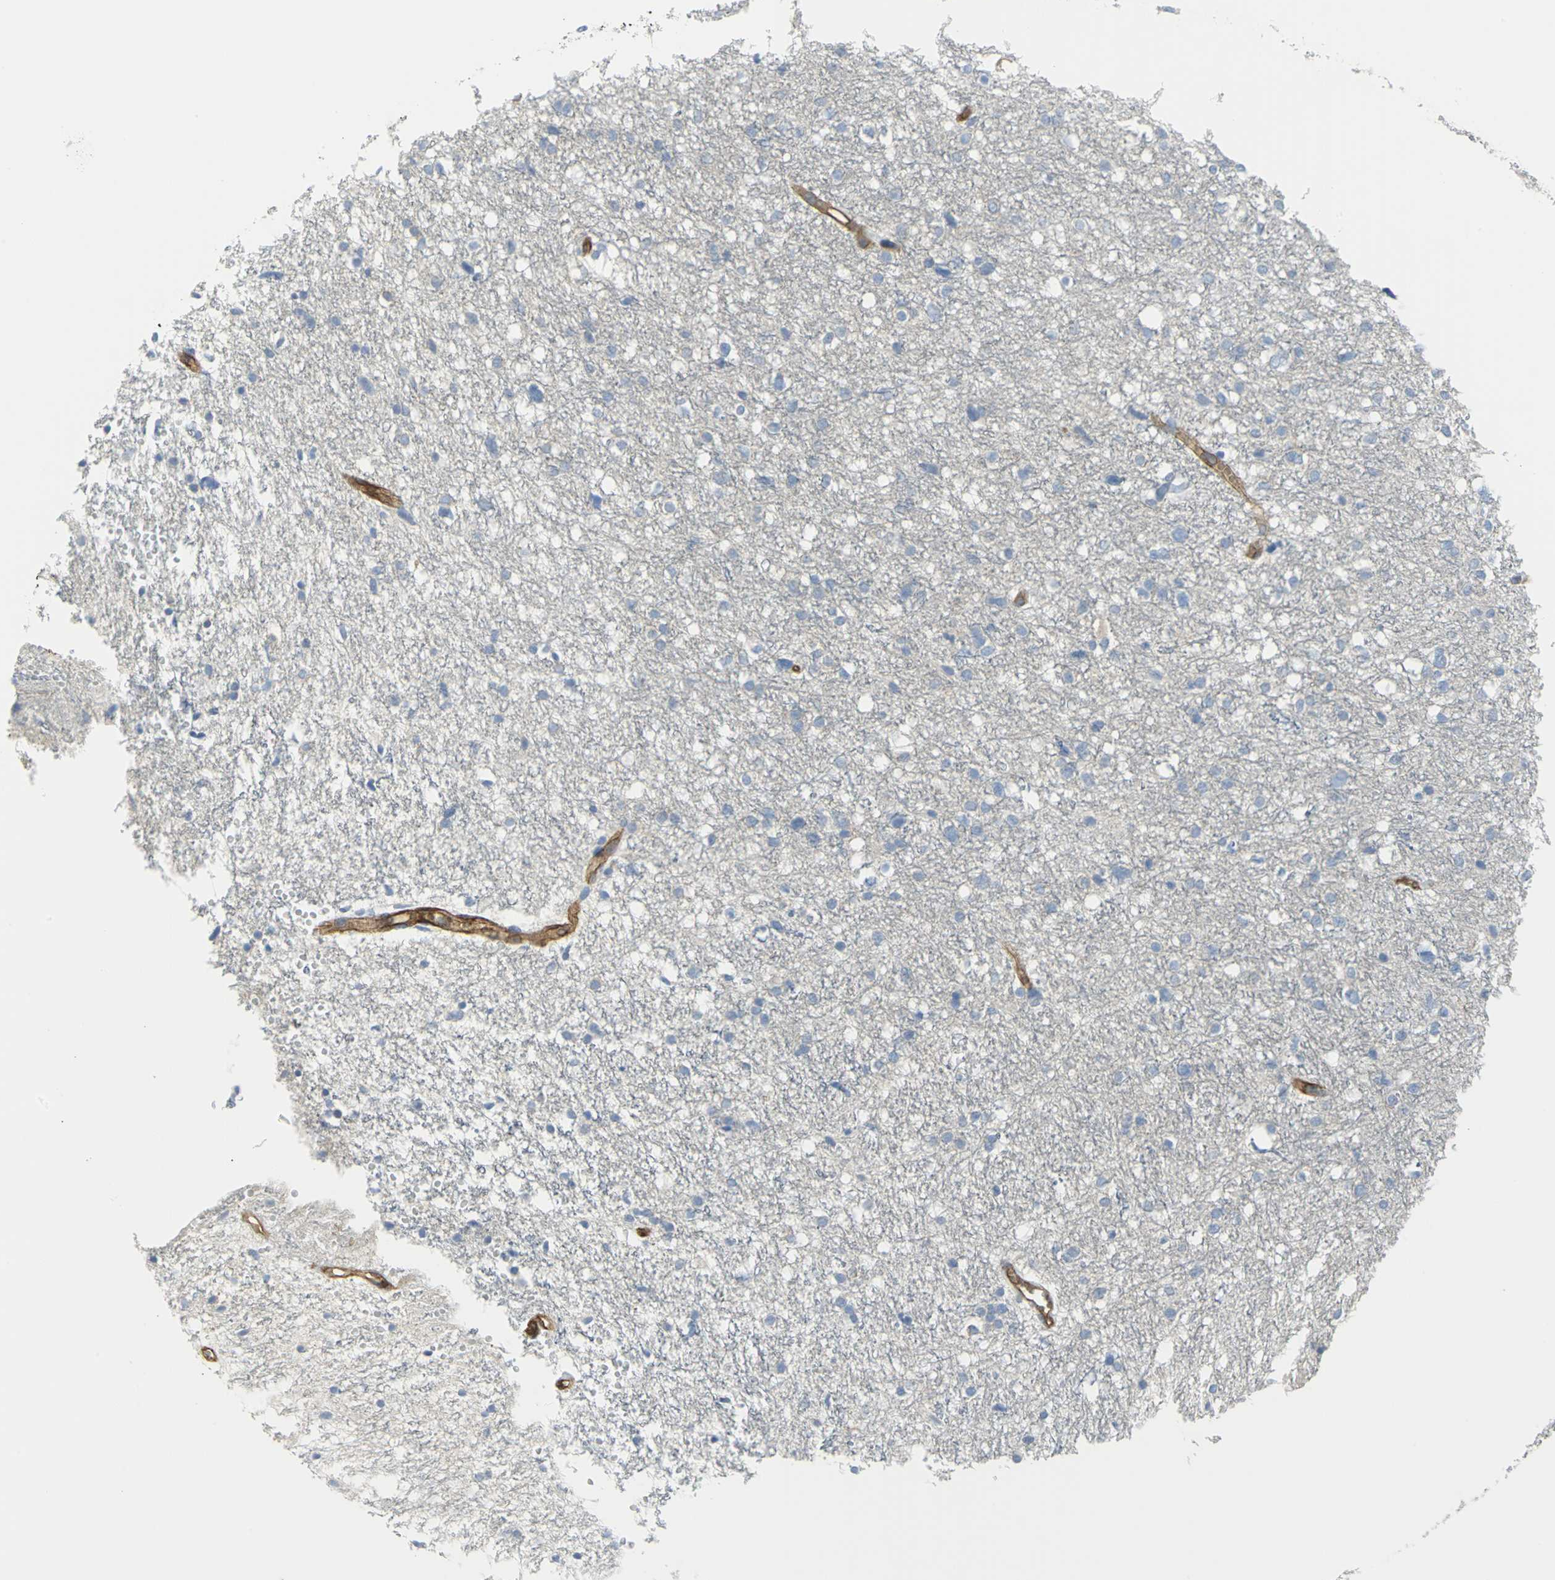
{"staining": {"intensity": "negative", "quantity": "none", "location": "none"}, "tissue": "glioma", "cell_type": "Tumor cells", "image_type": "cancer", "snomed": [{"axis": "morphology", "description": "Glioma, malignant, High grade"}, {"axis": "topography", "description": "Brain"}], "caption": "Tumor cells are negative for brown protein staining in malignant glioma (high-grade).", "gene": "FLNB", "patient": {"sex": "female", "age": 59}}